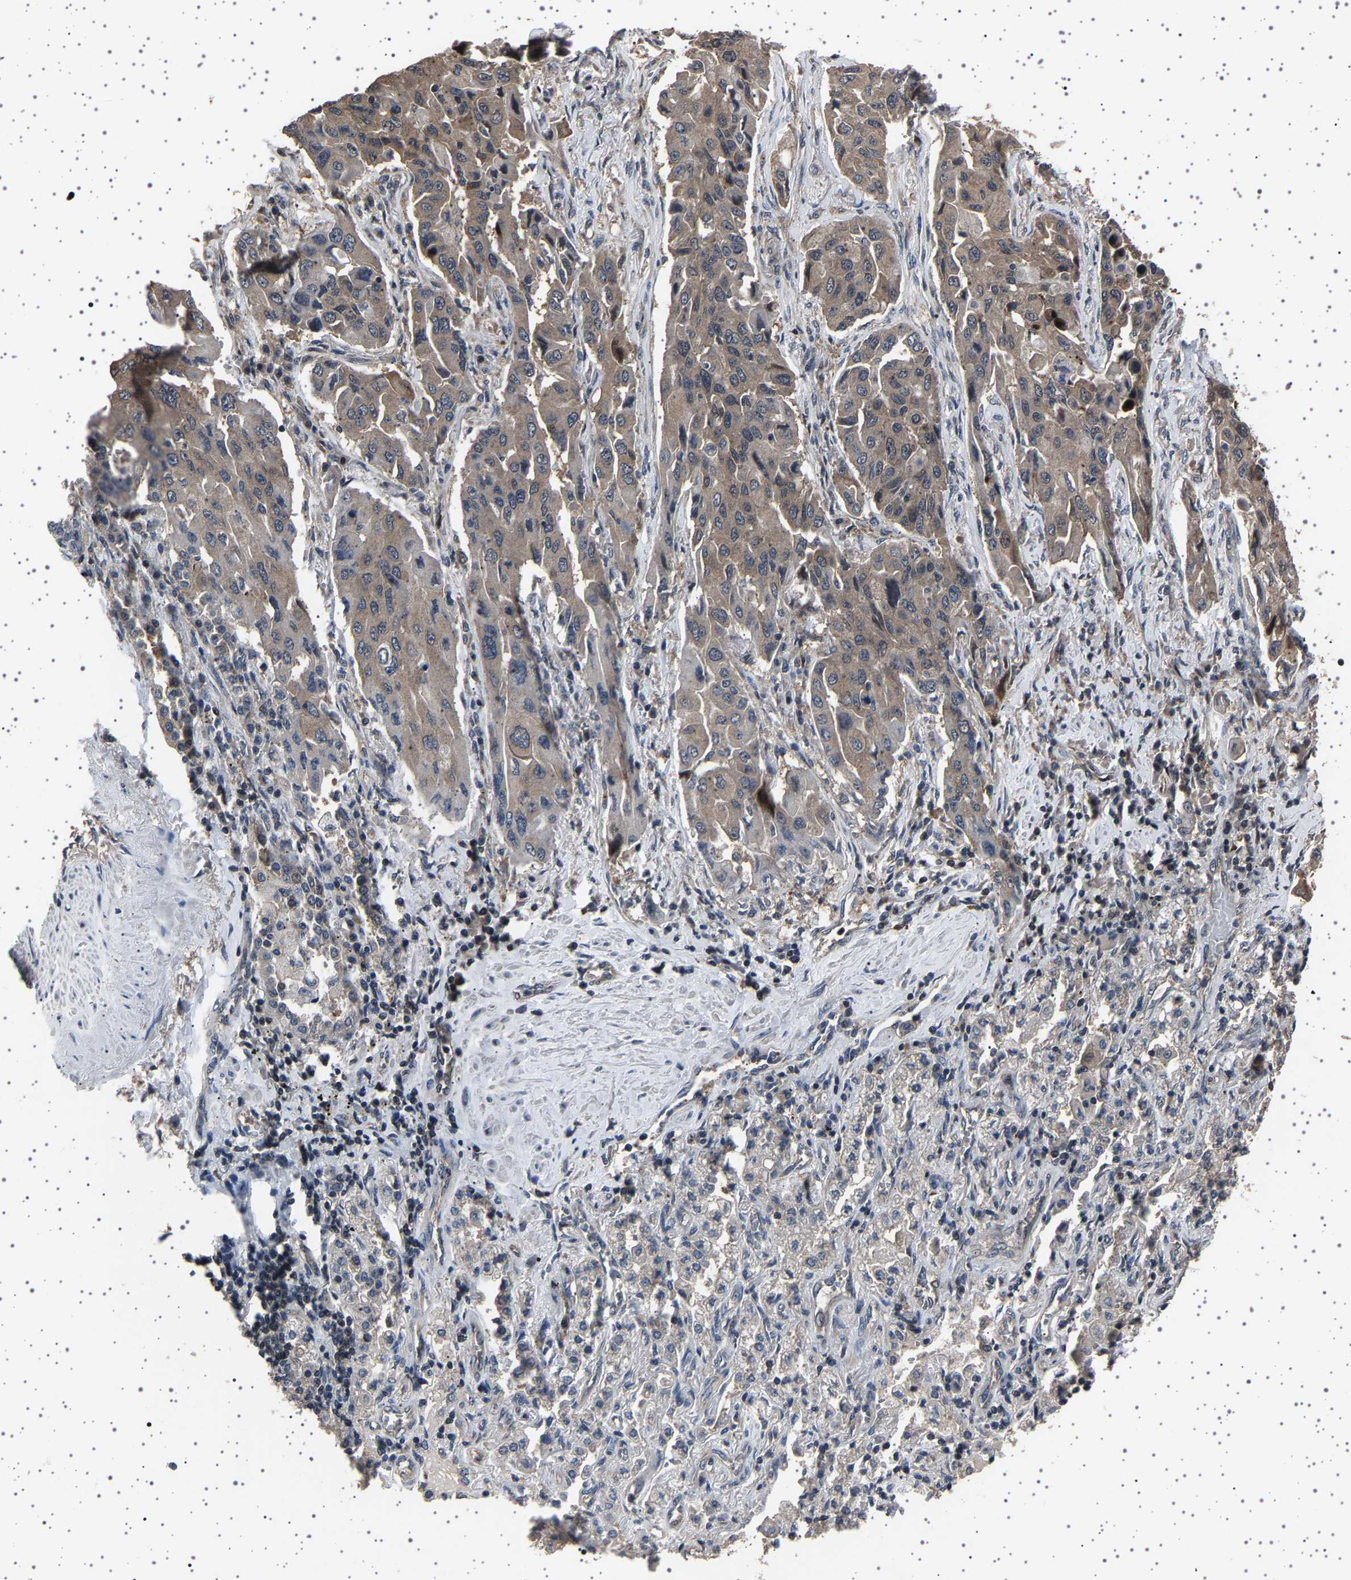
{"staining": {"intensity": "weak", "quantity": ">75%", "location": "cytoplasmic/membranous"}, "tissue": "lung cancer", "cell_type": "Tumor cells", "image_type": "cancer", "snomed": [{"axis": "morphology", "description": "Adenocarcinoma, NOS"}, {"axis": "topography", "description": "Lung"}], "caption": "Immunohistochemical staining of human lung cancer (adenocarcinoma) exhibits weak cytoplasmic/membranous protein positivity in about >75% of tumor cells. (Stains: DAB (3,3'-diaminobenzidine) in brown, nuclei in blue, Microscopy: brightfield microscopy at high magnification).", "gene": "NCKAP1", "patient": {"sex": "female", "age": 65}}